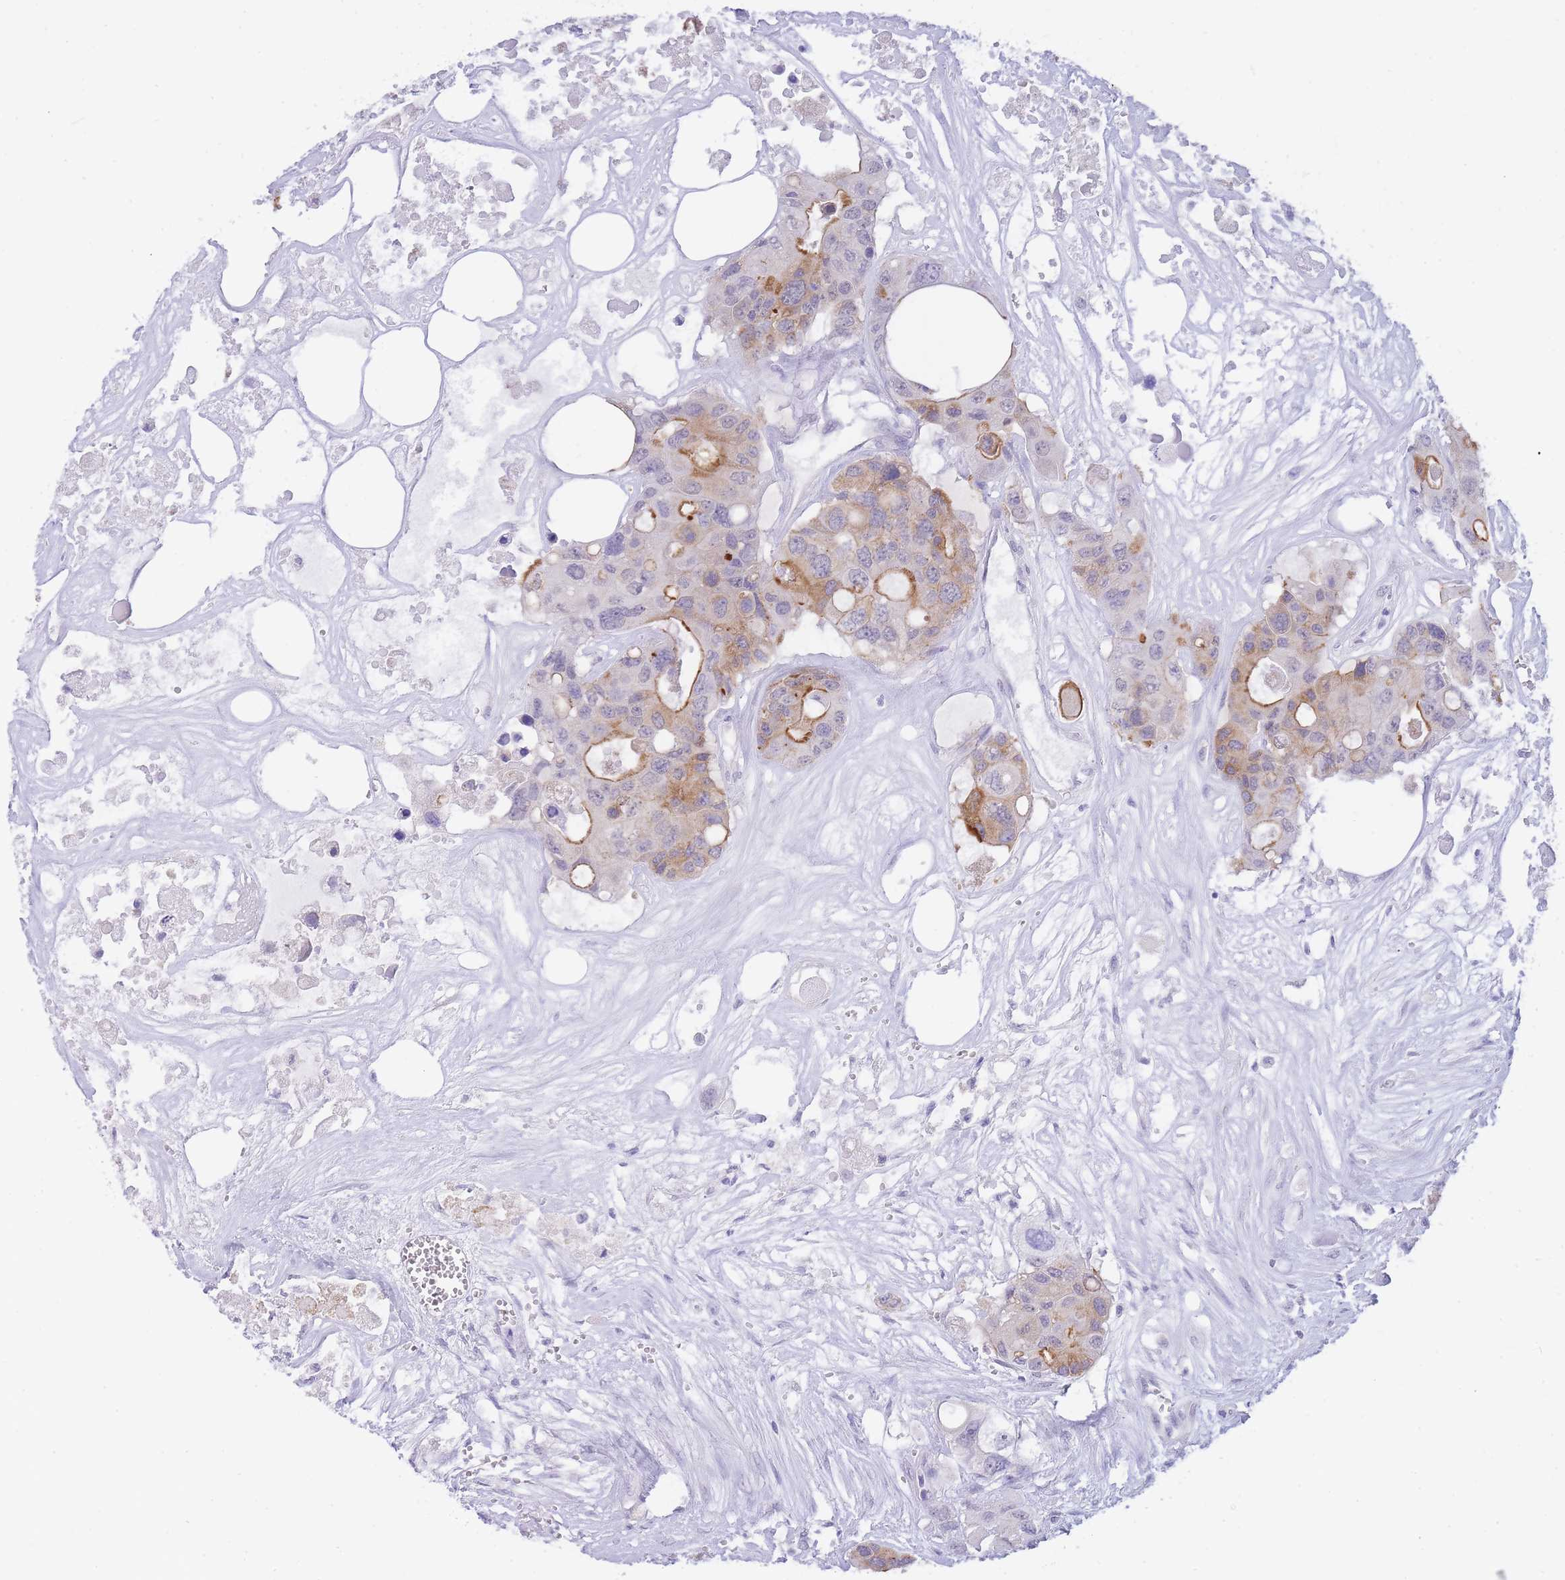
{"staining": {"intensity": "moderate", "quantity": "25%-75%", "location": "cytoplasmic/membranous"}, "tissue": "colorectal cancer", "cell_type": "Tumor cells", "image_type": "cancer", "snomed": [{"axis": "morphology", "description": "Adenocarcinoma, NOS"}, {"axis": "topography", "description": "Colon"}], "caption": "Human colorectal cancer stained with a brown dye shows moderate cytoplasmic/membranous positive staining in approximately 25%-75% of tumor cells.", "gene": "FRAT2", "patient": {"sex": "male", "age": 77}}